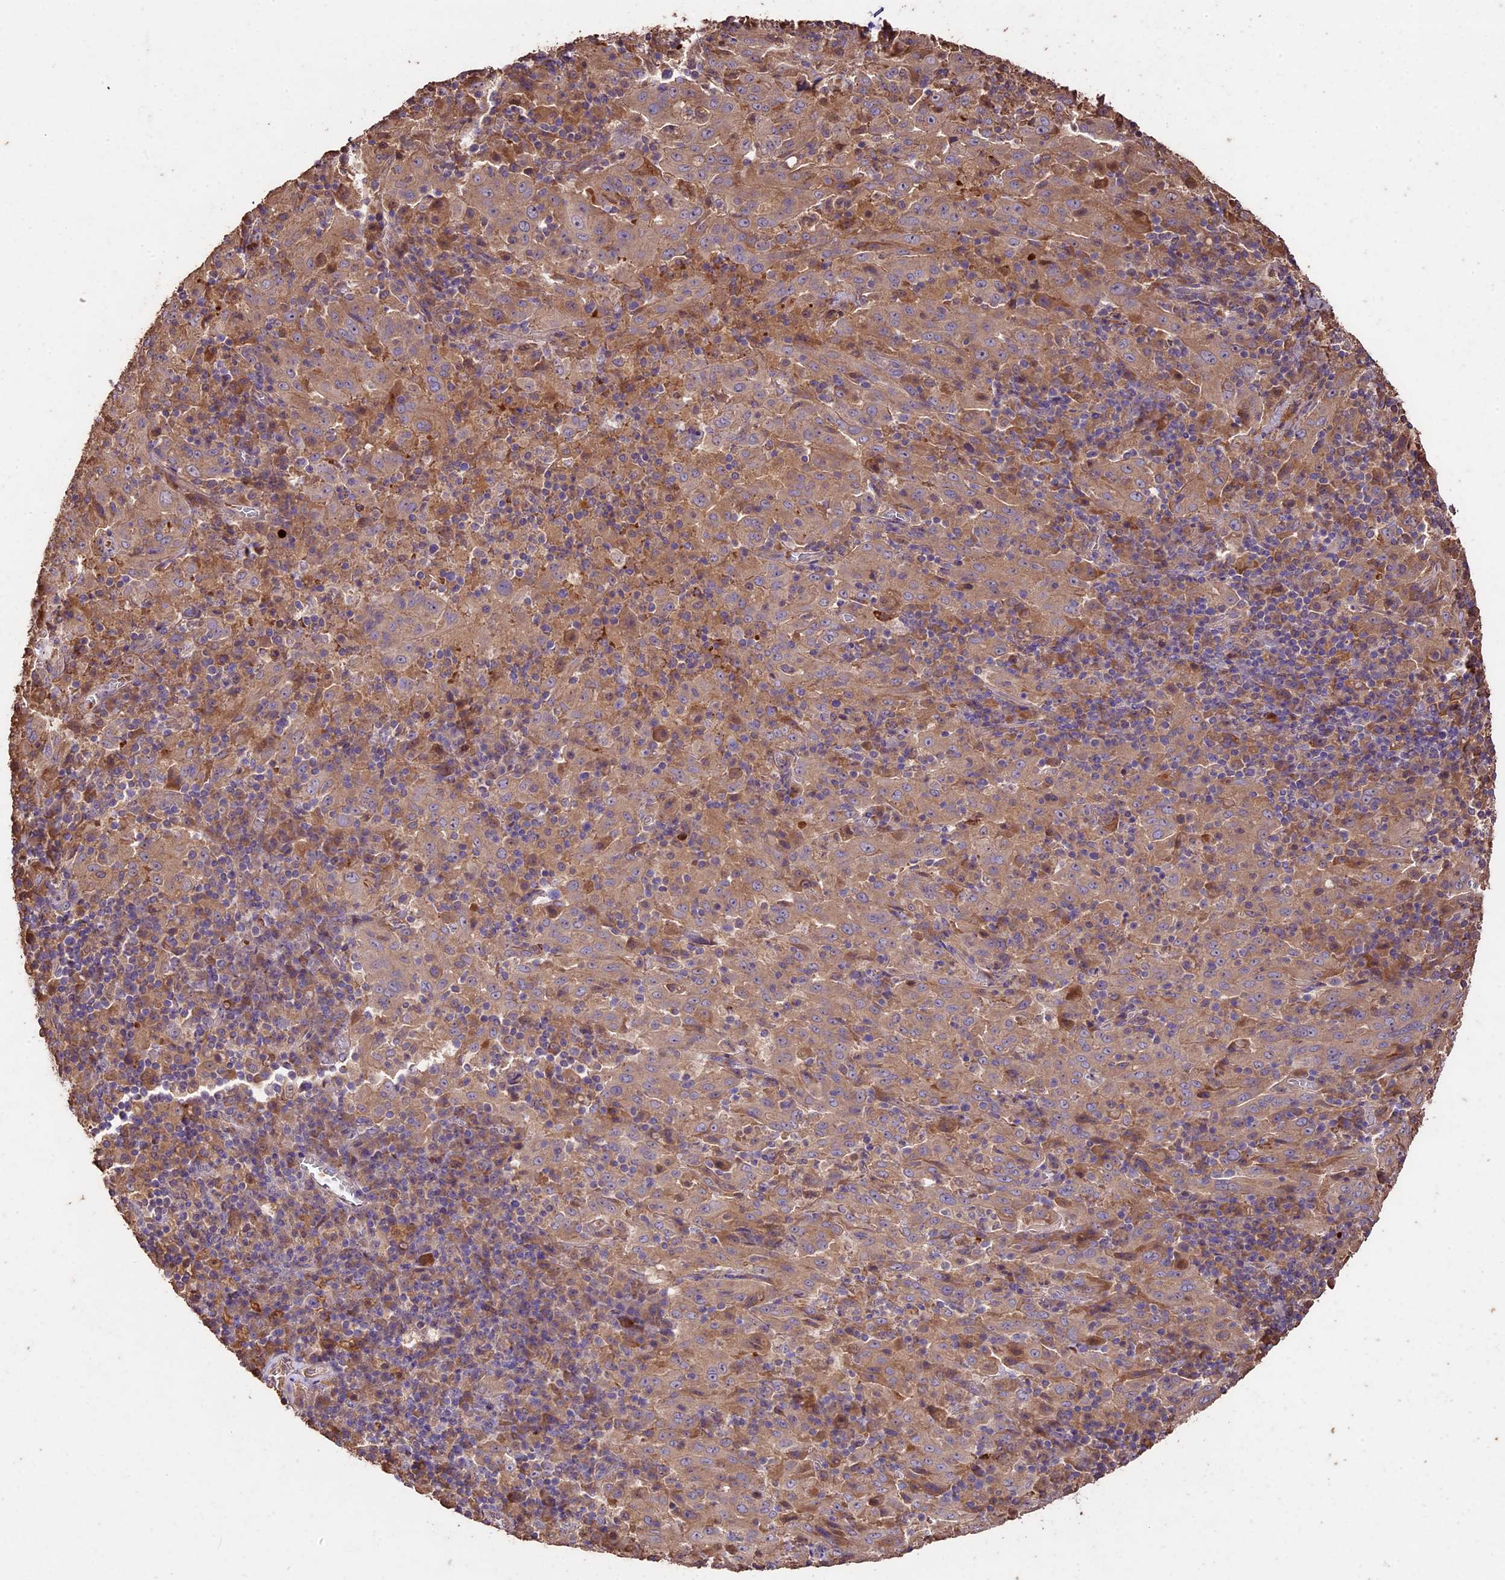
{"staining": {"intensity": "weak", "quantity": ">75%", "location": "cytoplasmic/membranous"}, "tissue": "pancreatic cancer", "cell_type": "Tumor cells", "image_type": "cancer", "snomed": [{"axis": "morphology", "description": "Adenocarcinoma, NOS"}, {"axis": "topography", "description": "Pancreas"}], "caption": "Pancreatic cancer (adenocarcinoma) stained with DAB (3,3'-diaminobenzidine) IHC demonstrates low levels of weak cytoplasmic/membranous expression in approximately >75% of tumor cells. (IHC, brightfield microscopy, high magnification).", "gene": "CRLF1", "patient": {"sex": "male", "age": 63}}